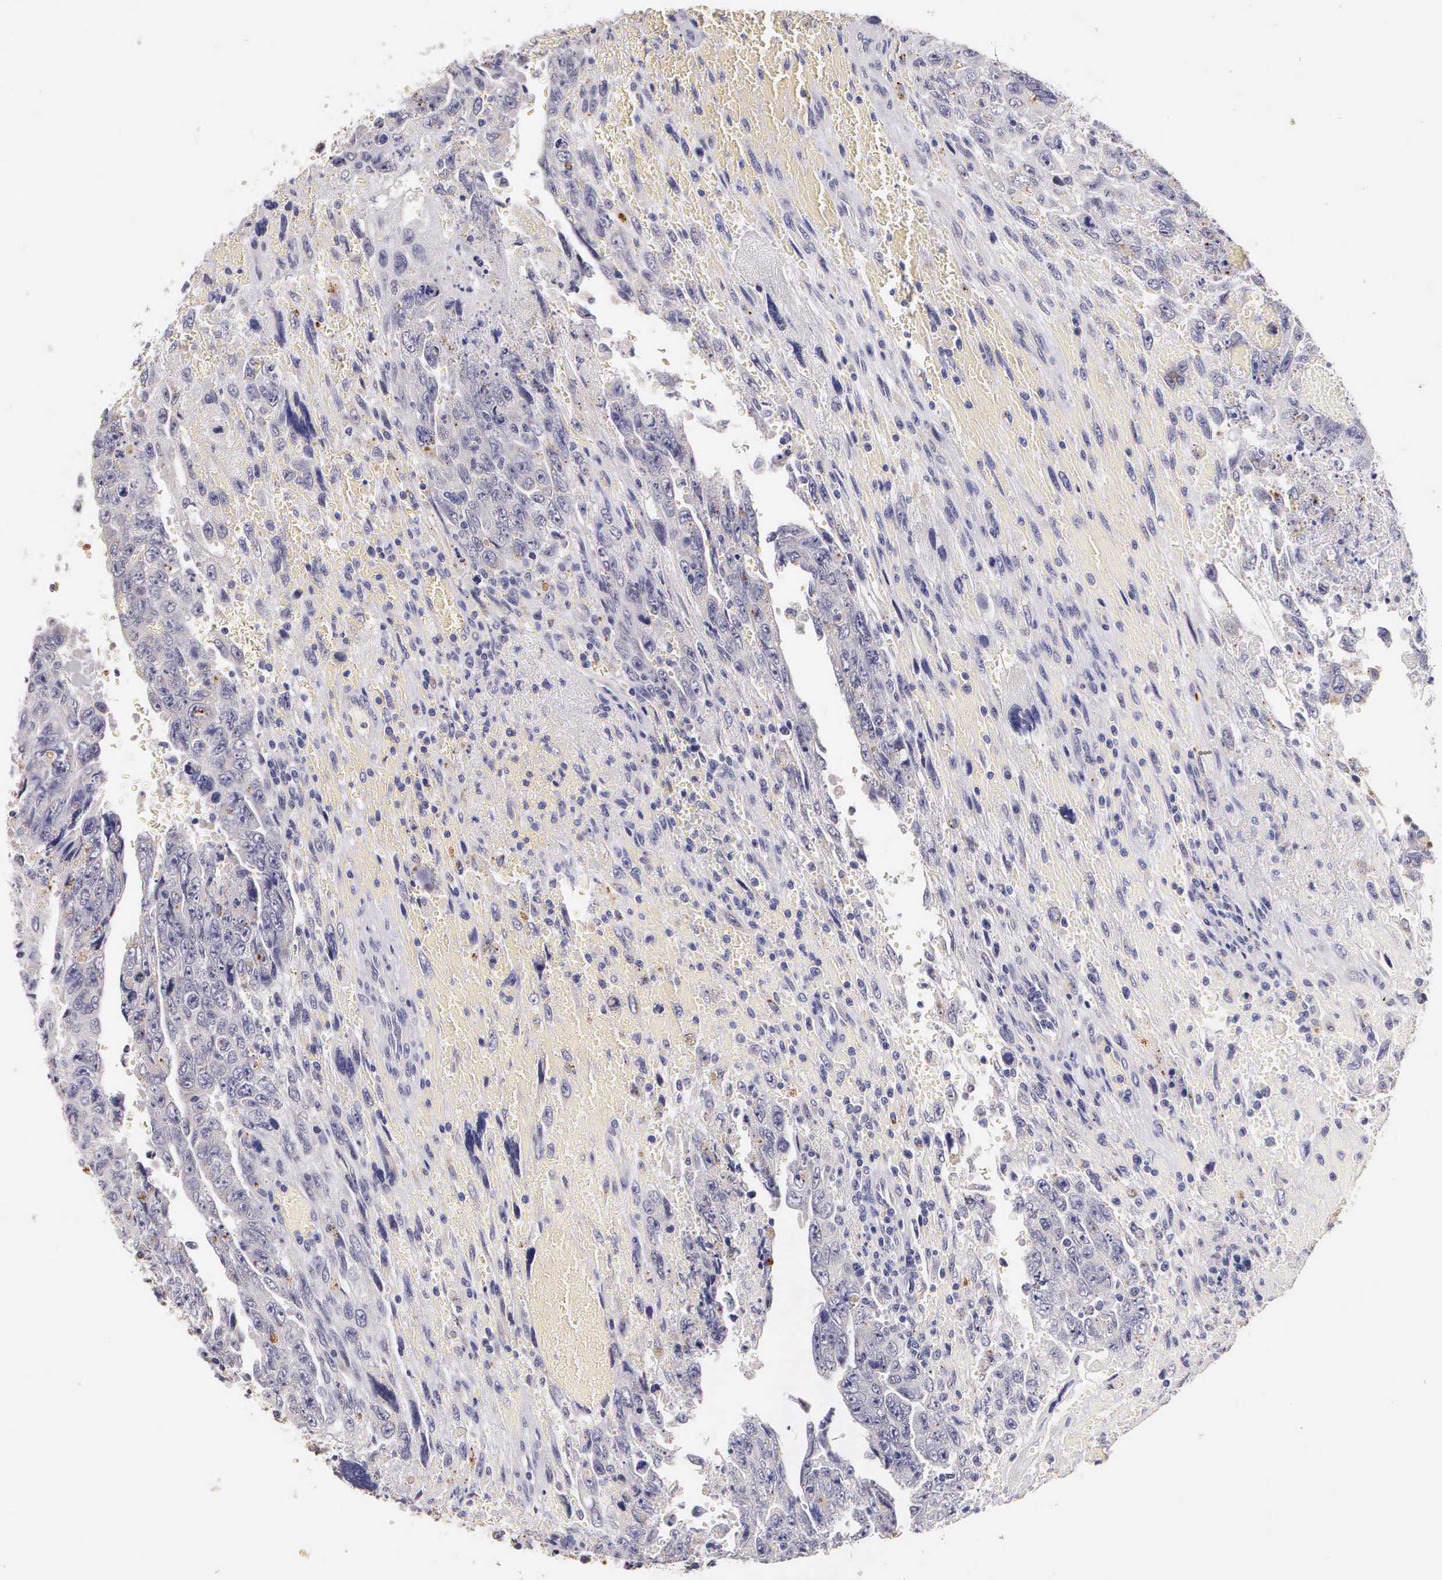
{"staining": {"intensity": "weak", "quantity": "<25%", "location": "cytoplasmic/membranous"}, "tissue": "testis cancer", "cell_type": "Tumor cells", "image_type": "cancer", "snomed": [{"axis": "morphology", "description": "Carcinoma, Embryonal, NOS"}, {"axis": "topography", "description": "Testis"}], "caption": "DAB immunohistochemical staining of testis cancer demonstrates no significant staining in tumor cells.", "gene": "ESR1", "patient": {"sex": "male", "age": 28}}